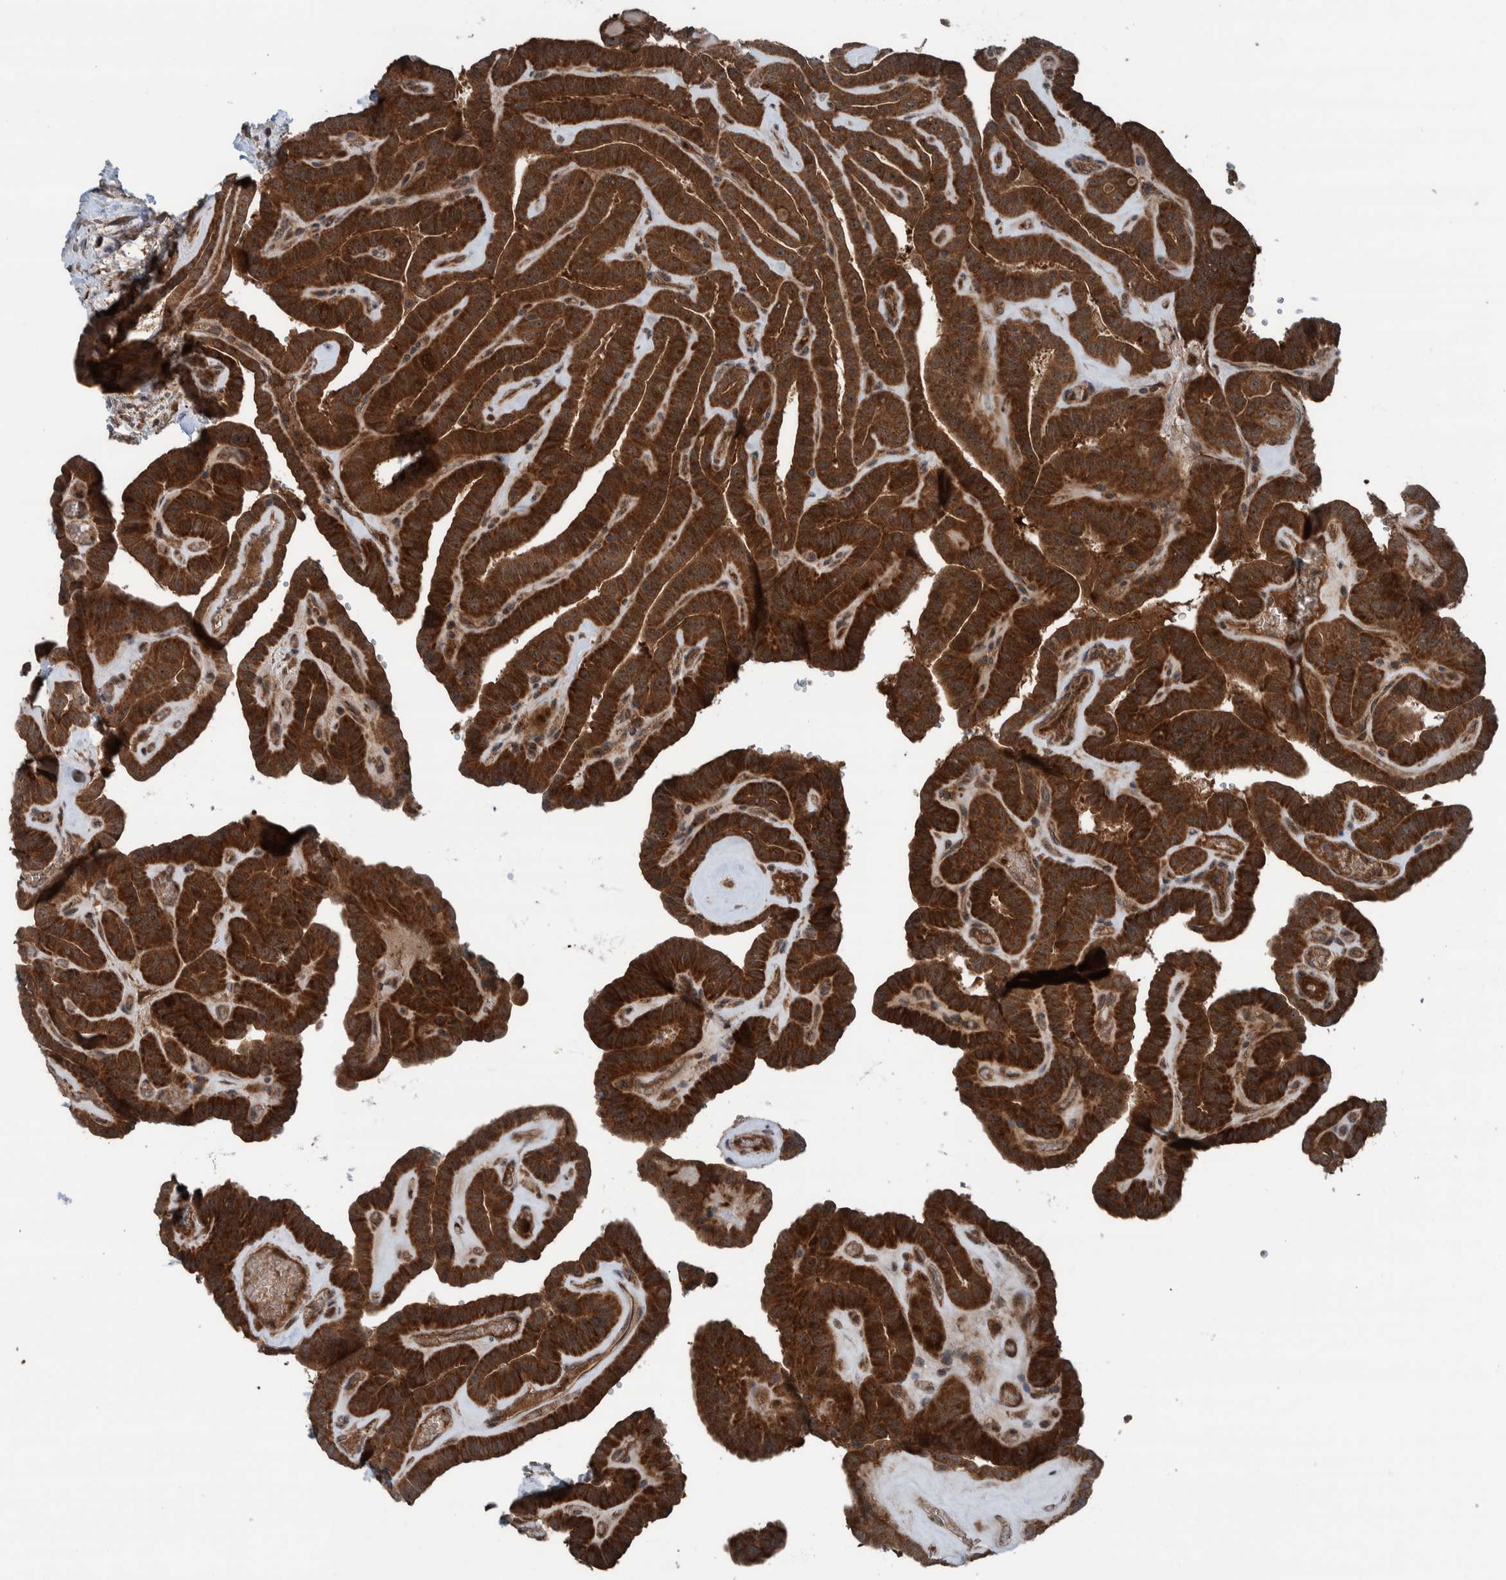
{"staining": {"intensity": "strong", "quantity": ">75%", "location": "cytoplasmic/membranous"}, "tissue": "thyroid cancer", "cell_type": "Tumor cells", "image_type": "cancer", "snomed": [{"axis": "morphology", "description": "Papillary adenocarcinoma, NOS"}, {"axis": "topography", "description": "Thyroid gland"}], "caption": "Immunohistochemical staining of human papillary adenocarcinoma (thyroid) displays high levels of strong cytoplasmic/membranous expression in approximately >75% of tumor cells.", "gene": "CUEDC1", "patient": {"sex": "male", "age": 77}}